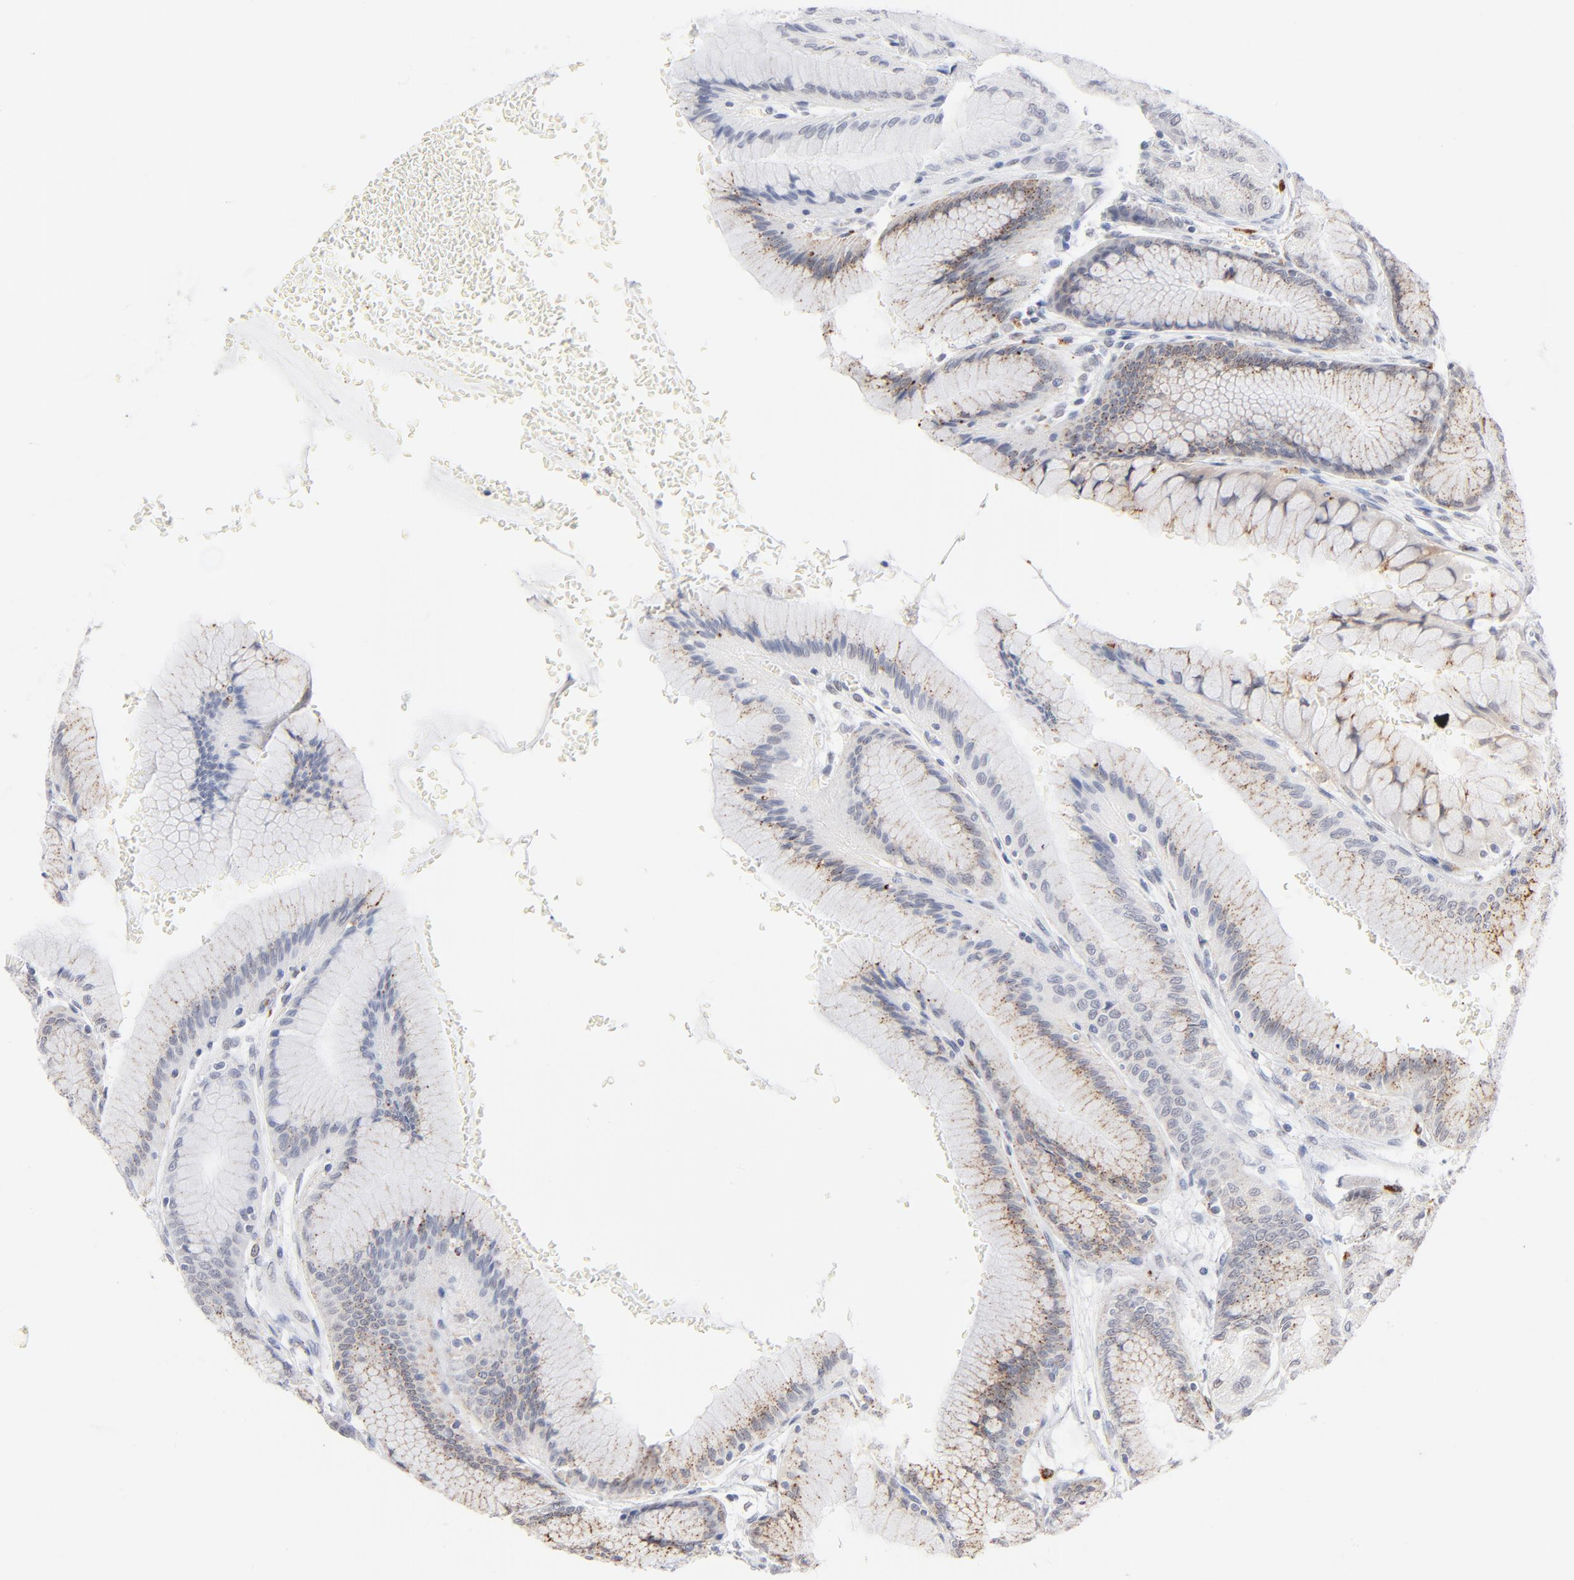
{"staining": {"intensity": "weak", "quantity": "25%-75%", "location": "cytoplasmic/membranous"}, "tissue": "stomach", "cell_type": "Glandular cells", "image_type": "normal", "snomed": [{"axis": "morphology", "description": "Normal tissue, NOS"}, {"axis": "morphology", "description": "Adenocarcinoma, NOS"}, {"axis": "topography", "description": "Stomach"}, {"axis": "topography", "description": "Stomach, lower"}], "caption": "High-power microscopy captured an immunohistochemistry histopathology image of normal stomach, revealing weak cytoplasmic/membranous positivity in approximately 25%-75% of glandular cells.", "gene": "LTBP2", "patient": {"sex": "female", "age": 65}}